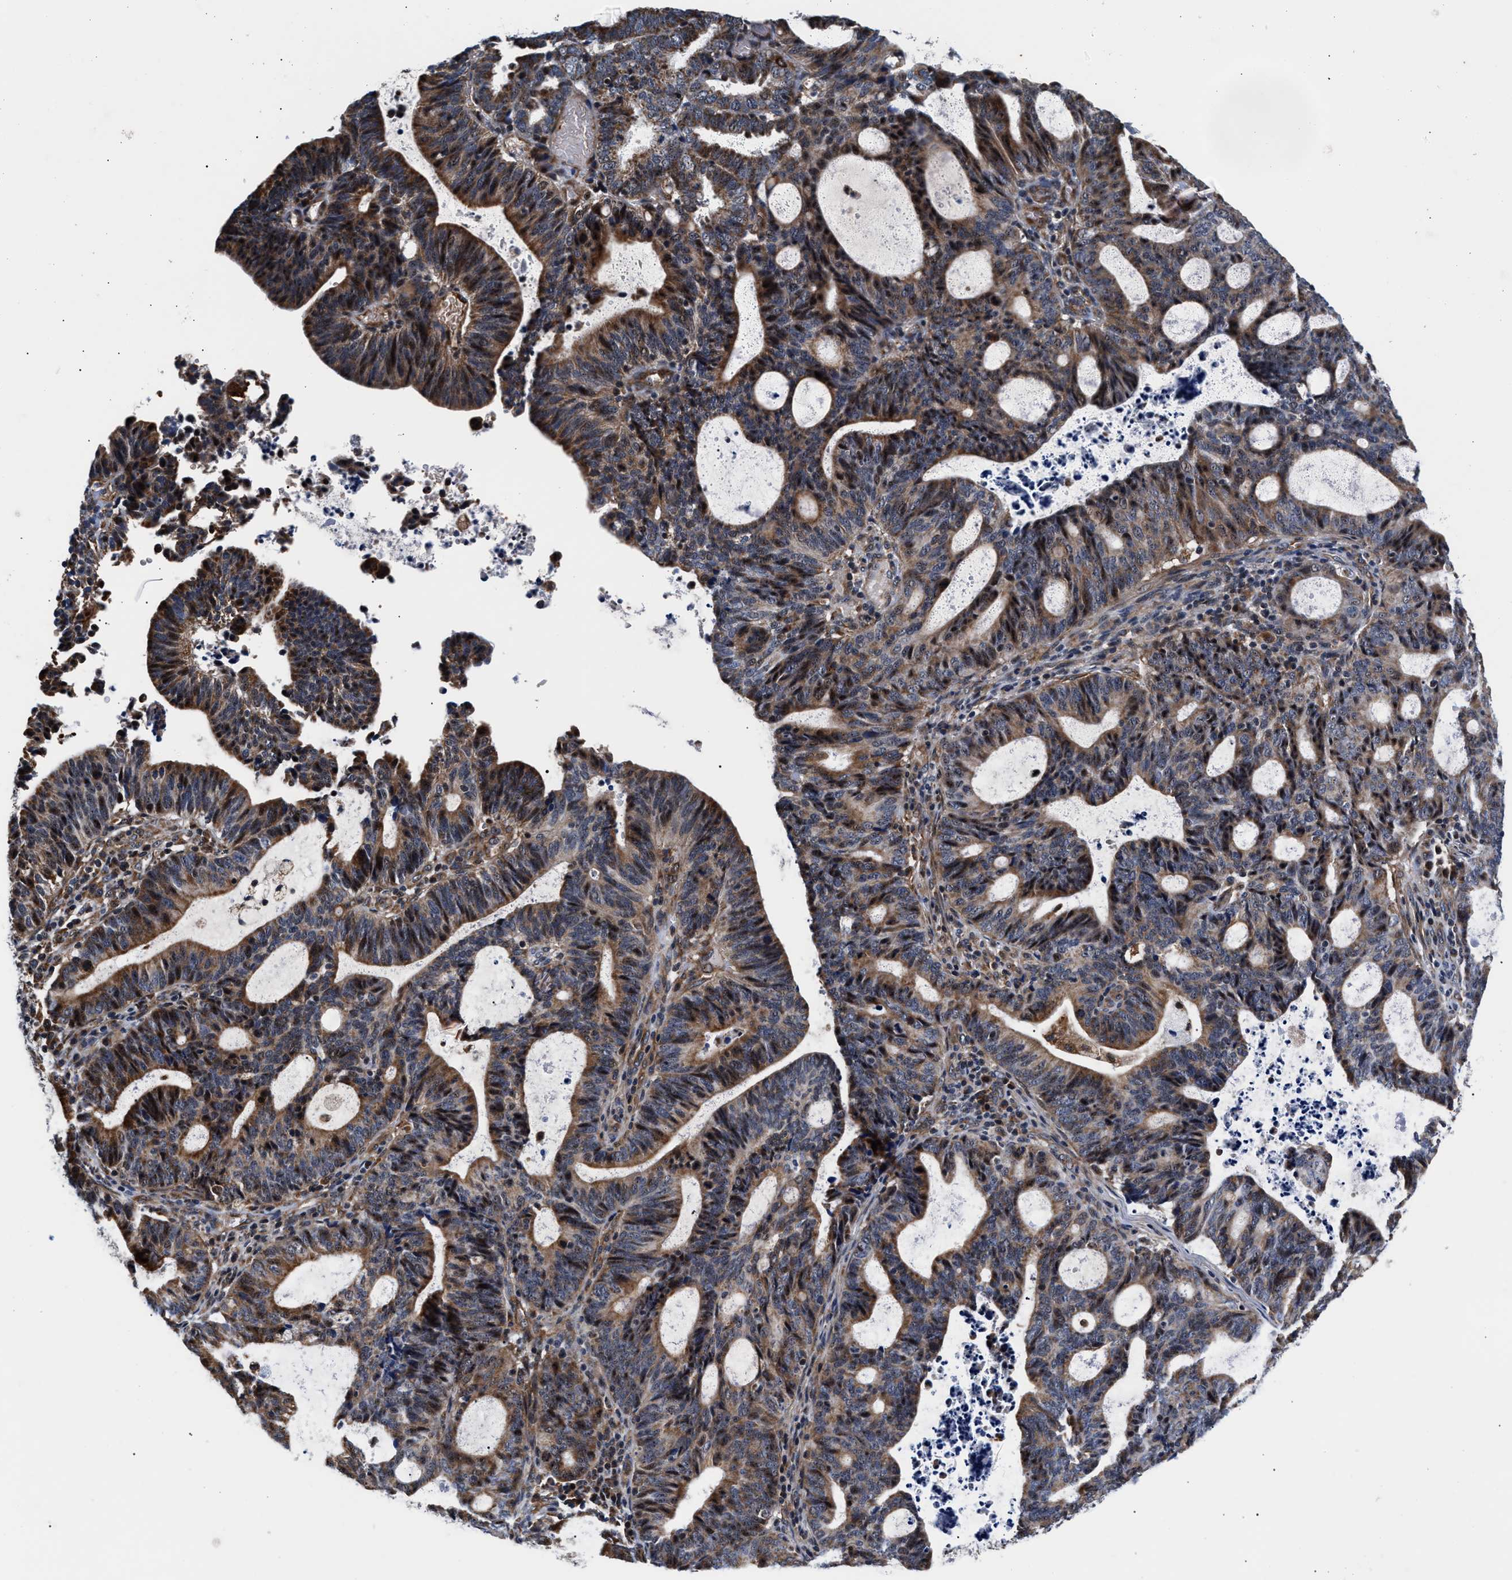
{"staining": {"intensity": "moderate", "quantity": ">75%", "location": "cytoplasmic/membranous"}, "tissue": "endometrial cancer", "cell_type": "Tumor cells", "image_type": "cancer", "snomed": [{"axis": "morphology", "description": "Adenocarcinoma, NOS"}, {"axis": "topography", "description": "Uterus"}], "caption": "This is a micrograph of immunohistochemistry (IHC) staining of adenocarcinoma (endometrial), which shows moderate staining in the cytoplasmic/membranous of tumor cells.", "gene": "SGK1", "patient": {"sex": "female", "age": 83}}